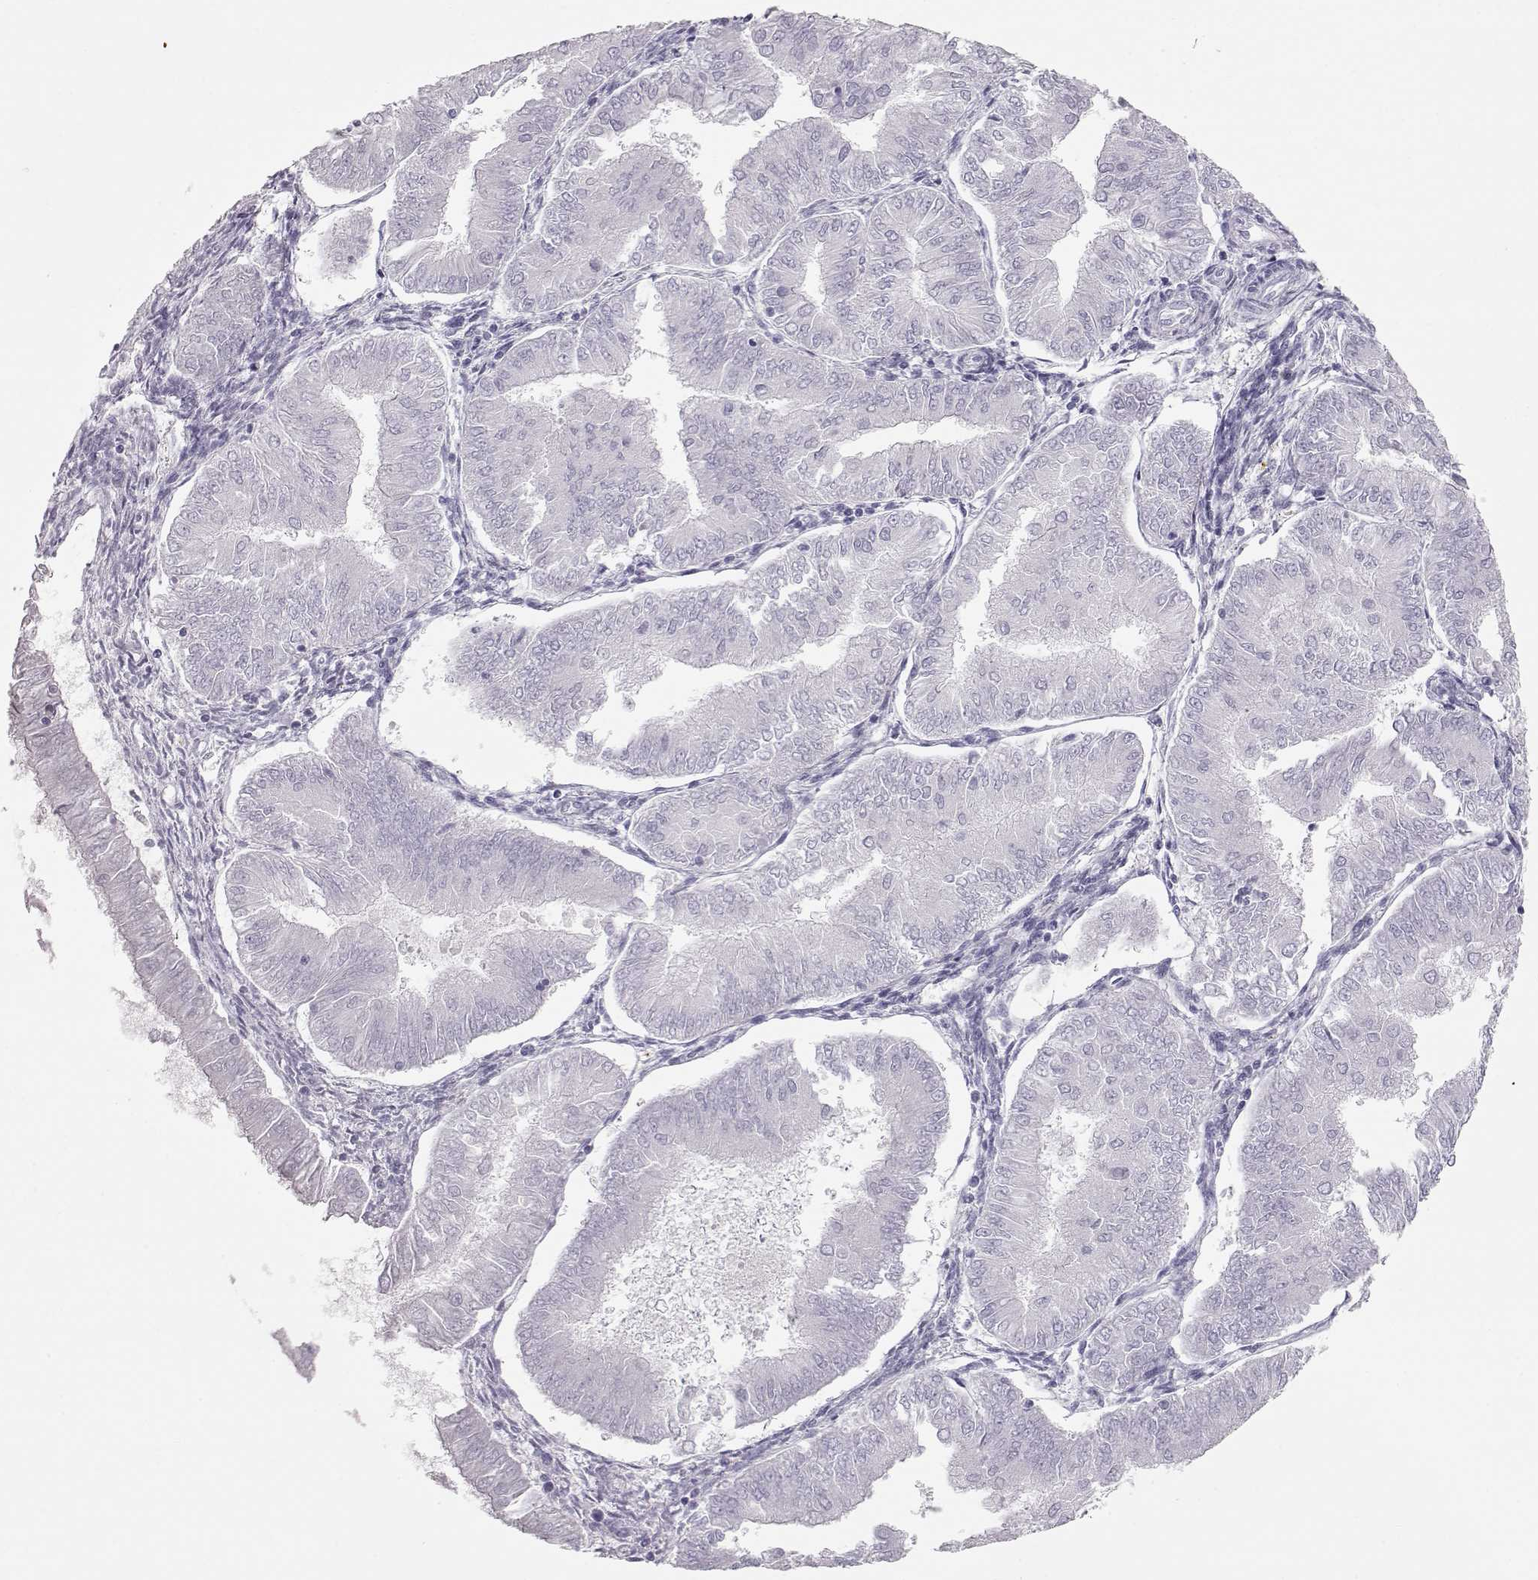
{"staining": {"intensity": "negative", "quantity": "none", "location": "none"}, "tissue": "endometrial cancer", "cell_type": "Tumor cells", "image_type": "cancer", "snomed": [{"axis": "morphology", "description": "Adenocarcinoma, NOS"}, {"axis": "topography", "description": "Endometrium"}], "caption": "The immunohistochemistry photomicrograph has no significant staining in tumor cells of adenocarcinoma (endometrial) tissue. (DAB immunohistochemistry (IHC) with hematoxylin counter stain).", "gene": "MIP", "patient": {"sex": "female", "age": 53}}